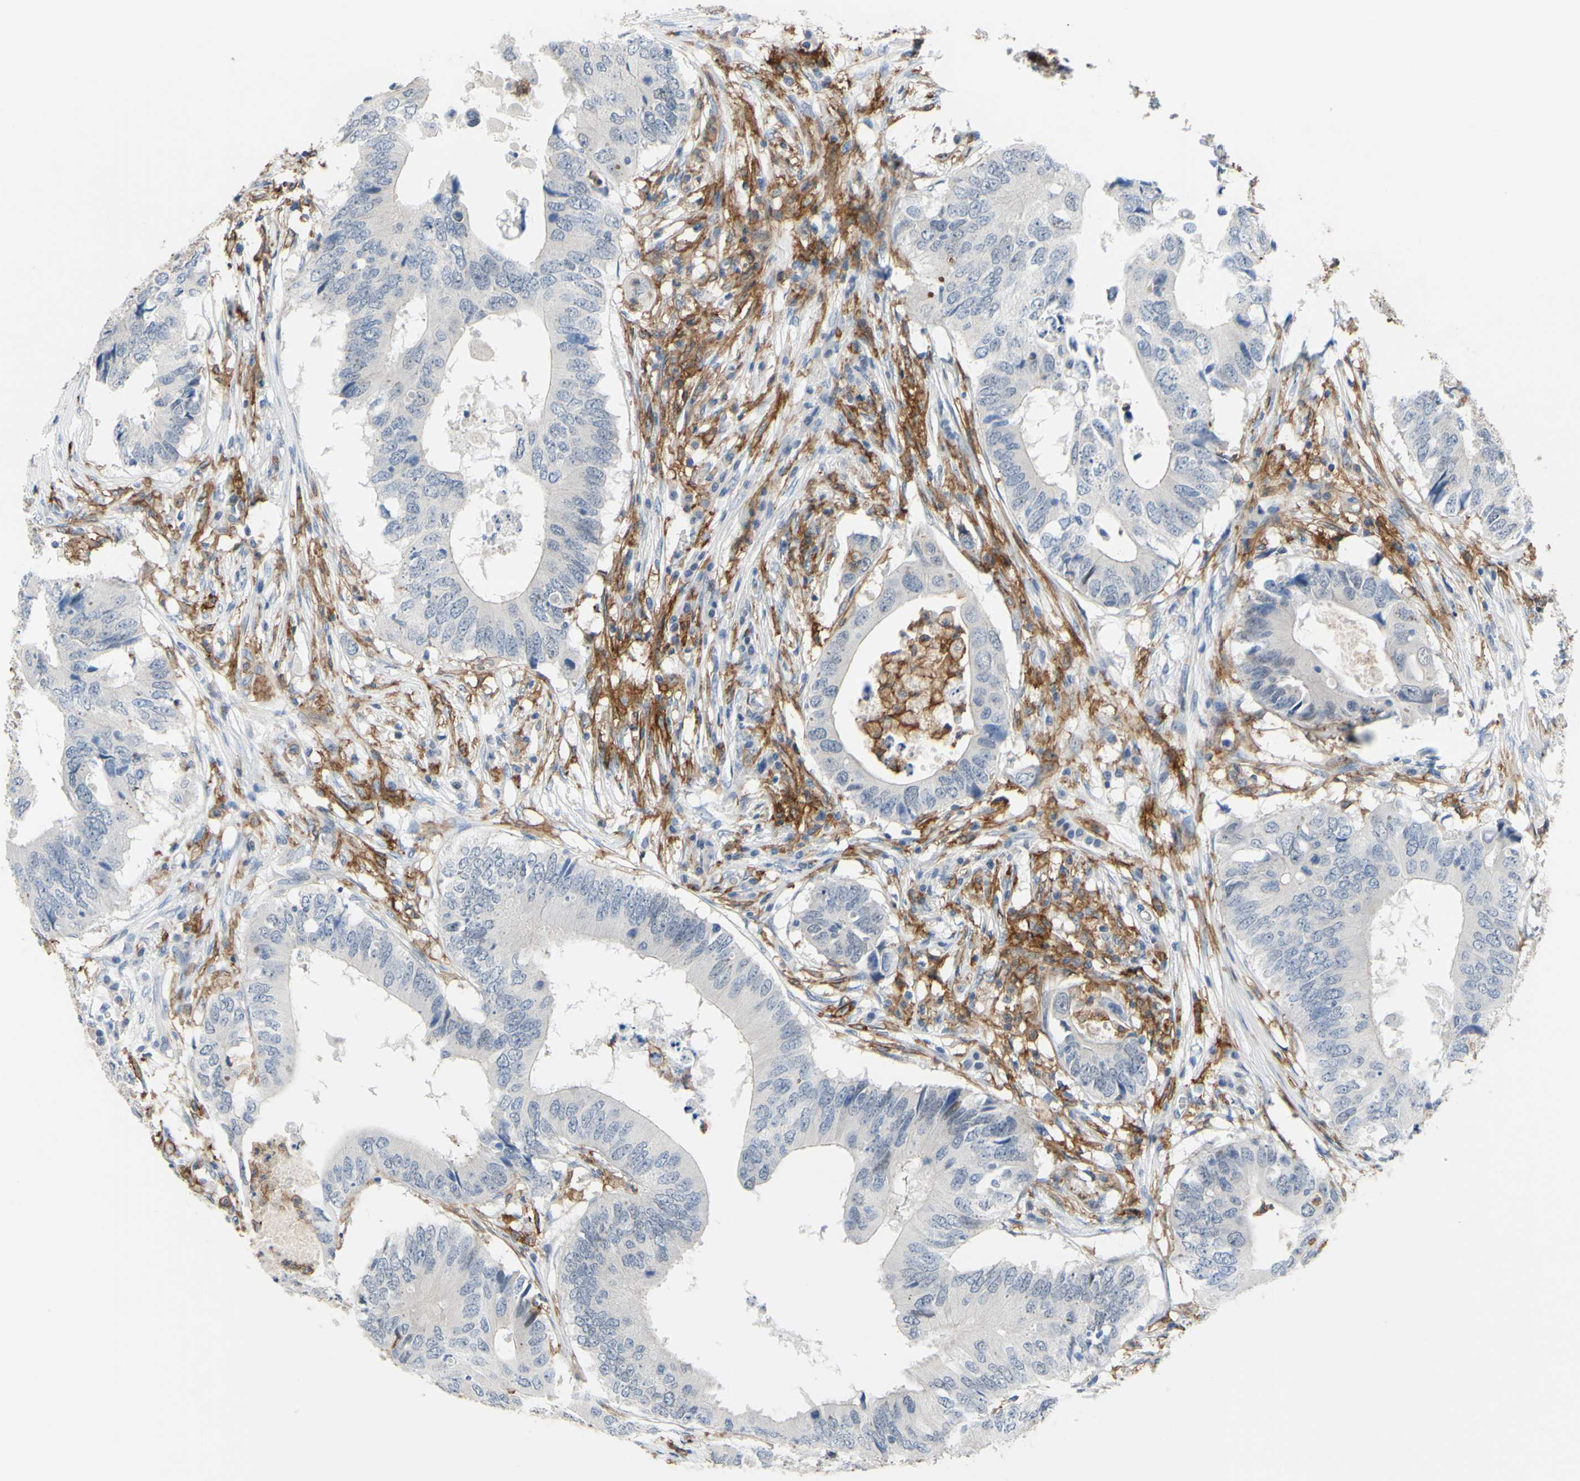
{"staining": {"intensity": "negative", "quantity": "none", "location": "none"}, "tissue": "colorectal cancer", "cell_type": "Tumor cells", "image_type": "cancer", "snomed": [{"axis": "morphology", "description": "Adenocarcinoma, NOS"}, {"axis": "topography", "description": "Colon"}], "caption": "IHC of adenocarcinoma (colorectal) exhibits no expression in tumor cells. (DAB immunohistochemistry visualized using brightfield microscopy, high magnification).", "gene": "FCGR2A", "patient": {"sex": "male", "age": 71}}